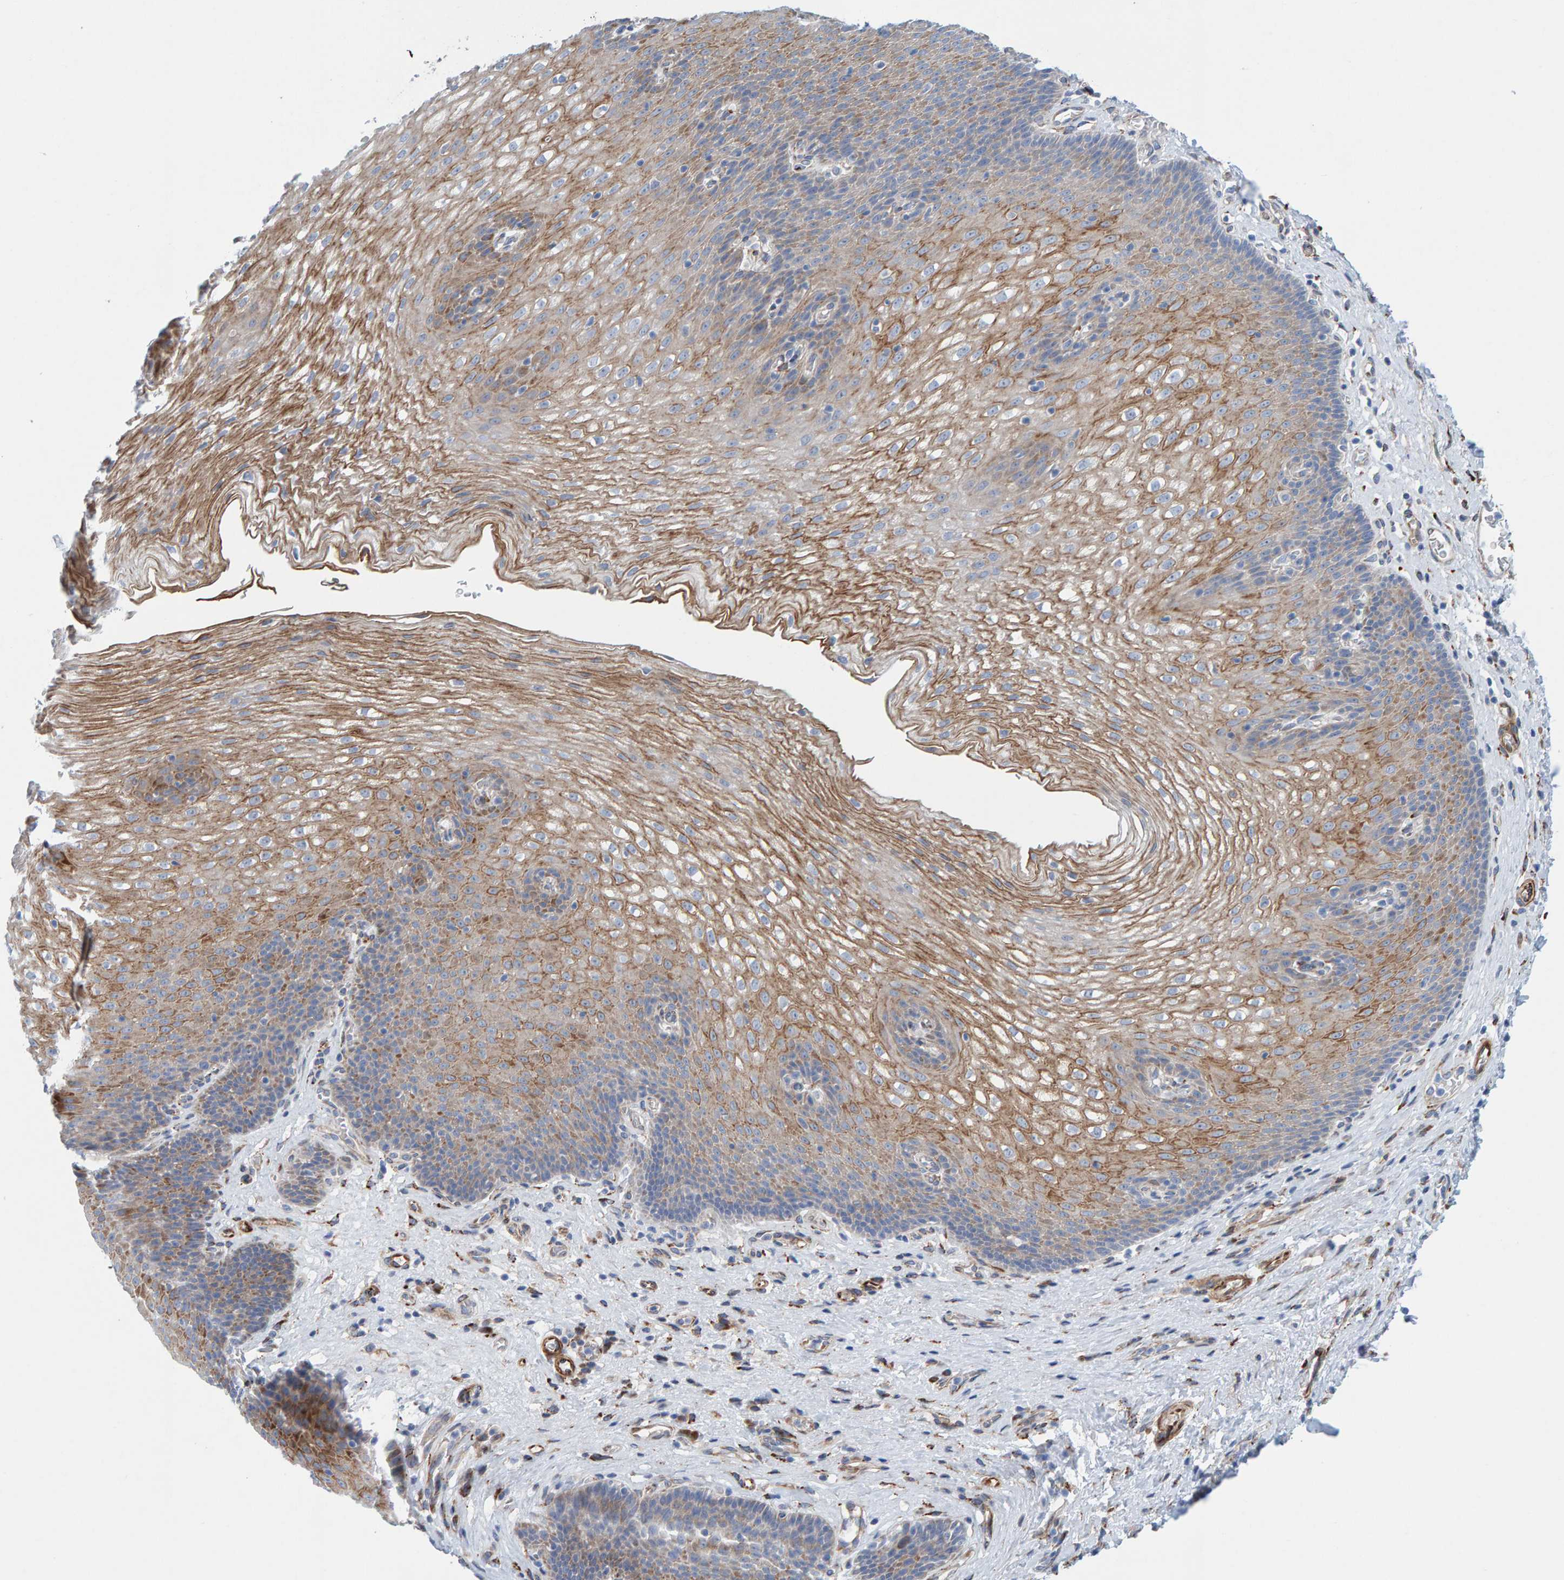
{"staining": {"intensity": "strong", "quantity": ">75%", "location": "cytoplasmic/membranous"}, "tissue": "esophagus", "cell_type": "Squamous epithelial cells", "image_type": "normal", "snomed": [{"axis": "morphology", "description": "Normal tissue, NOS"}, {"axis": "topography", "description": "Esophagus"}], "caption": "This histopathology image displays immunohistochemistry (IHC) staining of normal esophagus, with high strong cytoplasmic/membranous expression in approximately >75% of squamous epithelial cells.", "gene": "MMP16", "patient": {"sex": "male", "age": 48}}